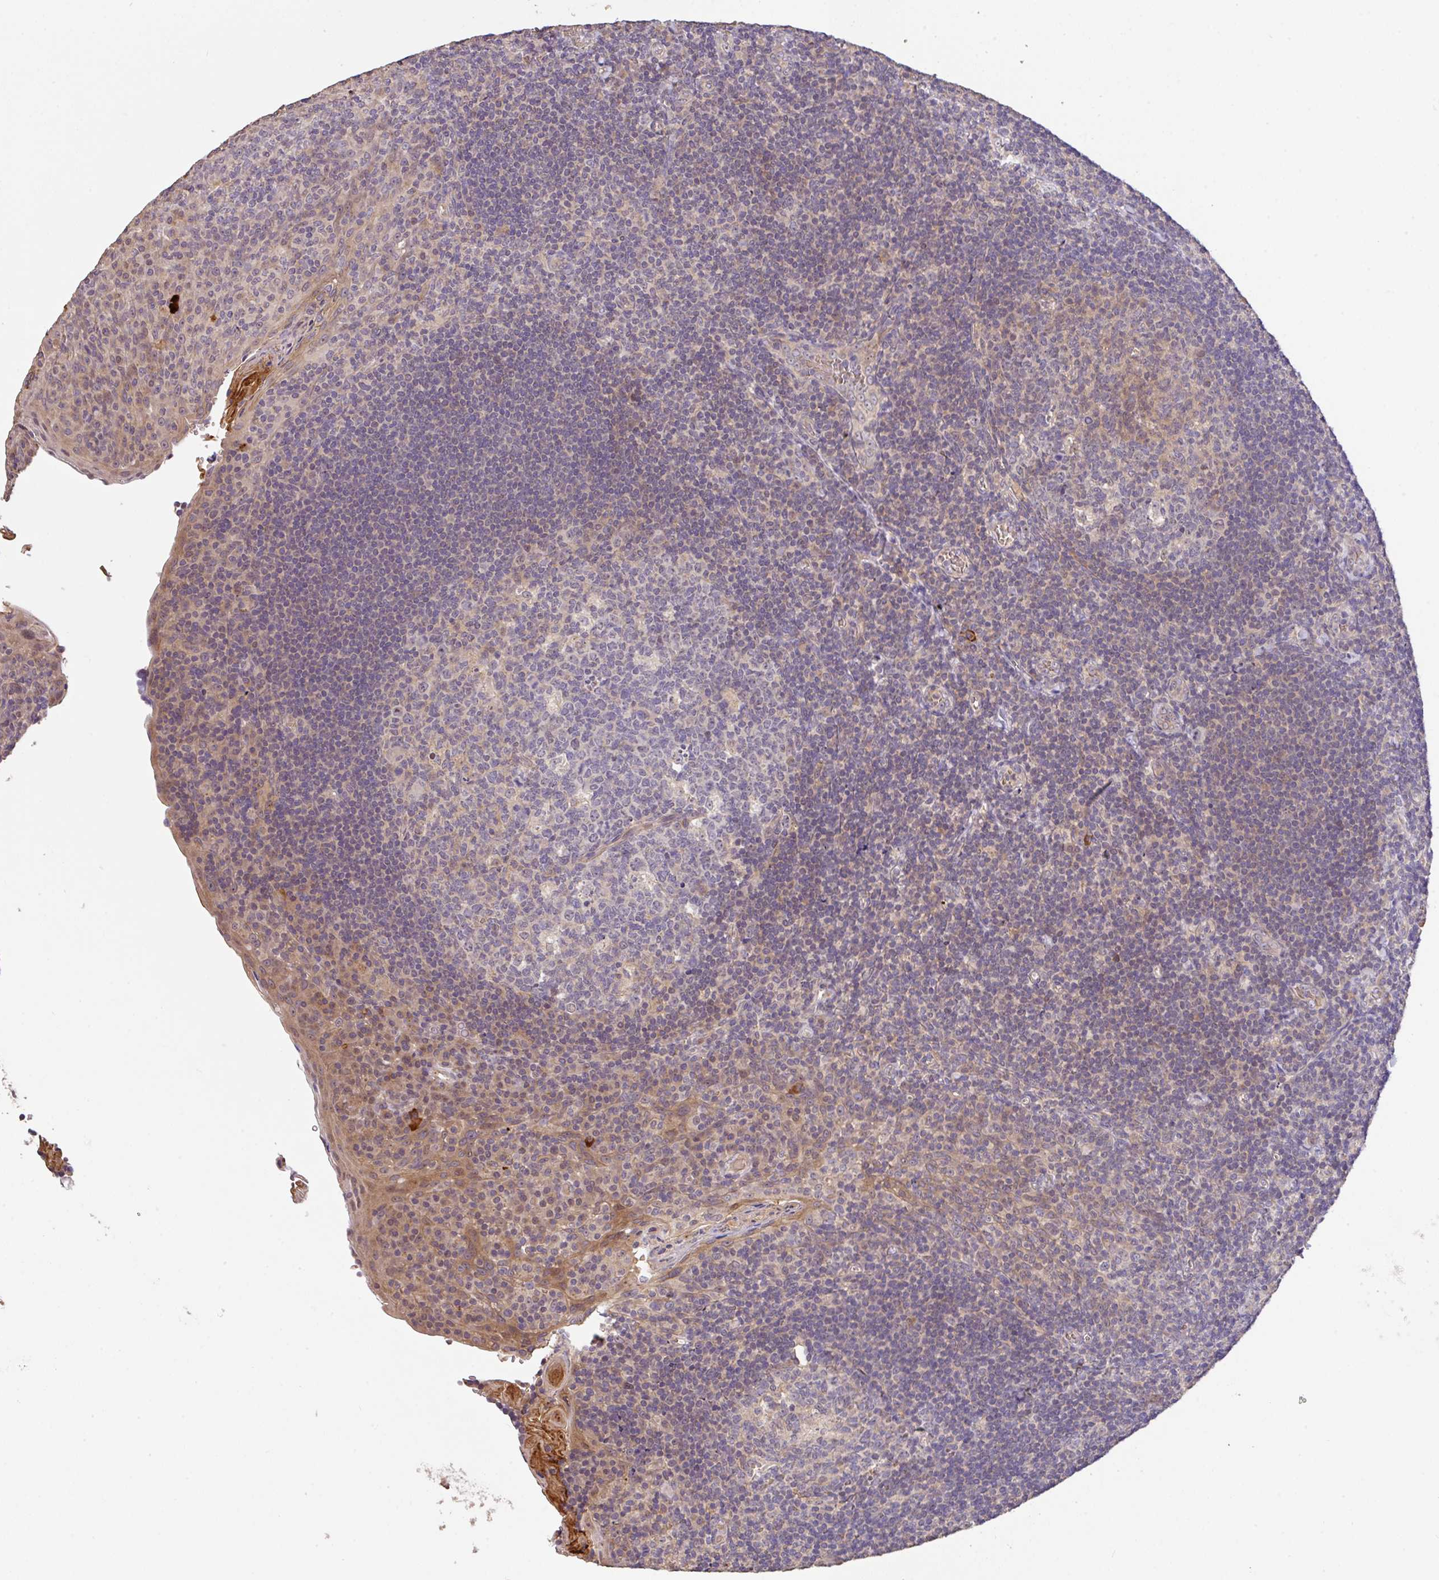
{"staining": {"intensity": "weak", "quantity": "<25%", "location": "cytoplasmic/membranous"}, "tissue": "tonsil", "cell_type": "Germinal center cells", "image_type": "normal", "snomed": [{"axis": "morphology", "description": "Normal tissue, NOS"}, {"axis": "topography", "description": "Tonsil"}], "caption": "This photomicrograph is of unremarkable tonsil stained with immunohistochemistry (IHC) to label a protein in brown with the nuclei are counter-stained blue. There is no staining in germinal center cells.", "gene": "C1QTNF9B", "patient": {"sex": "male", "age": 17}}